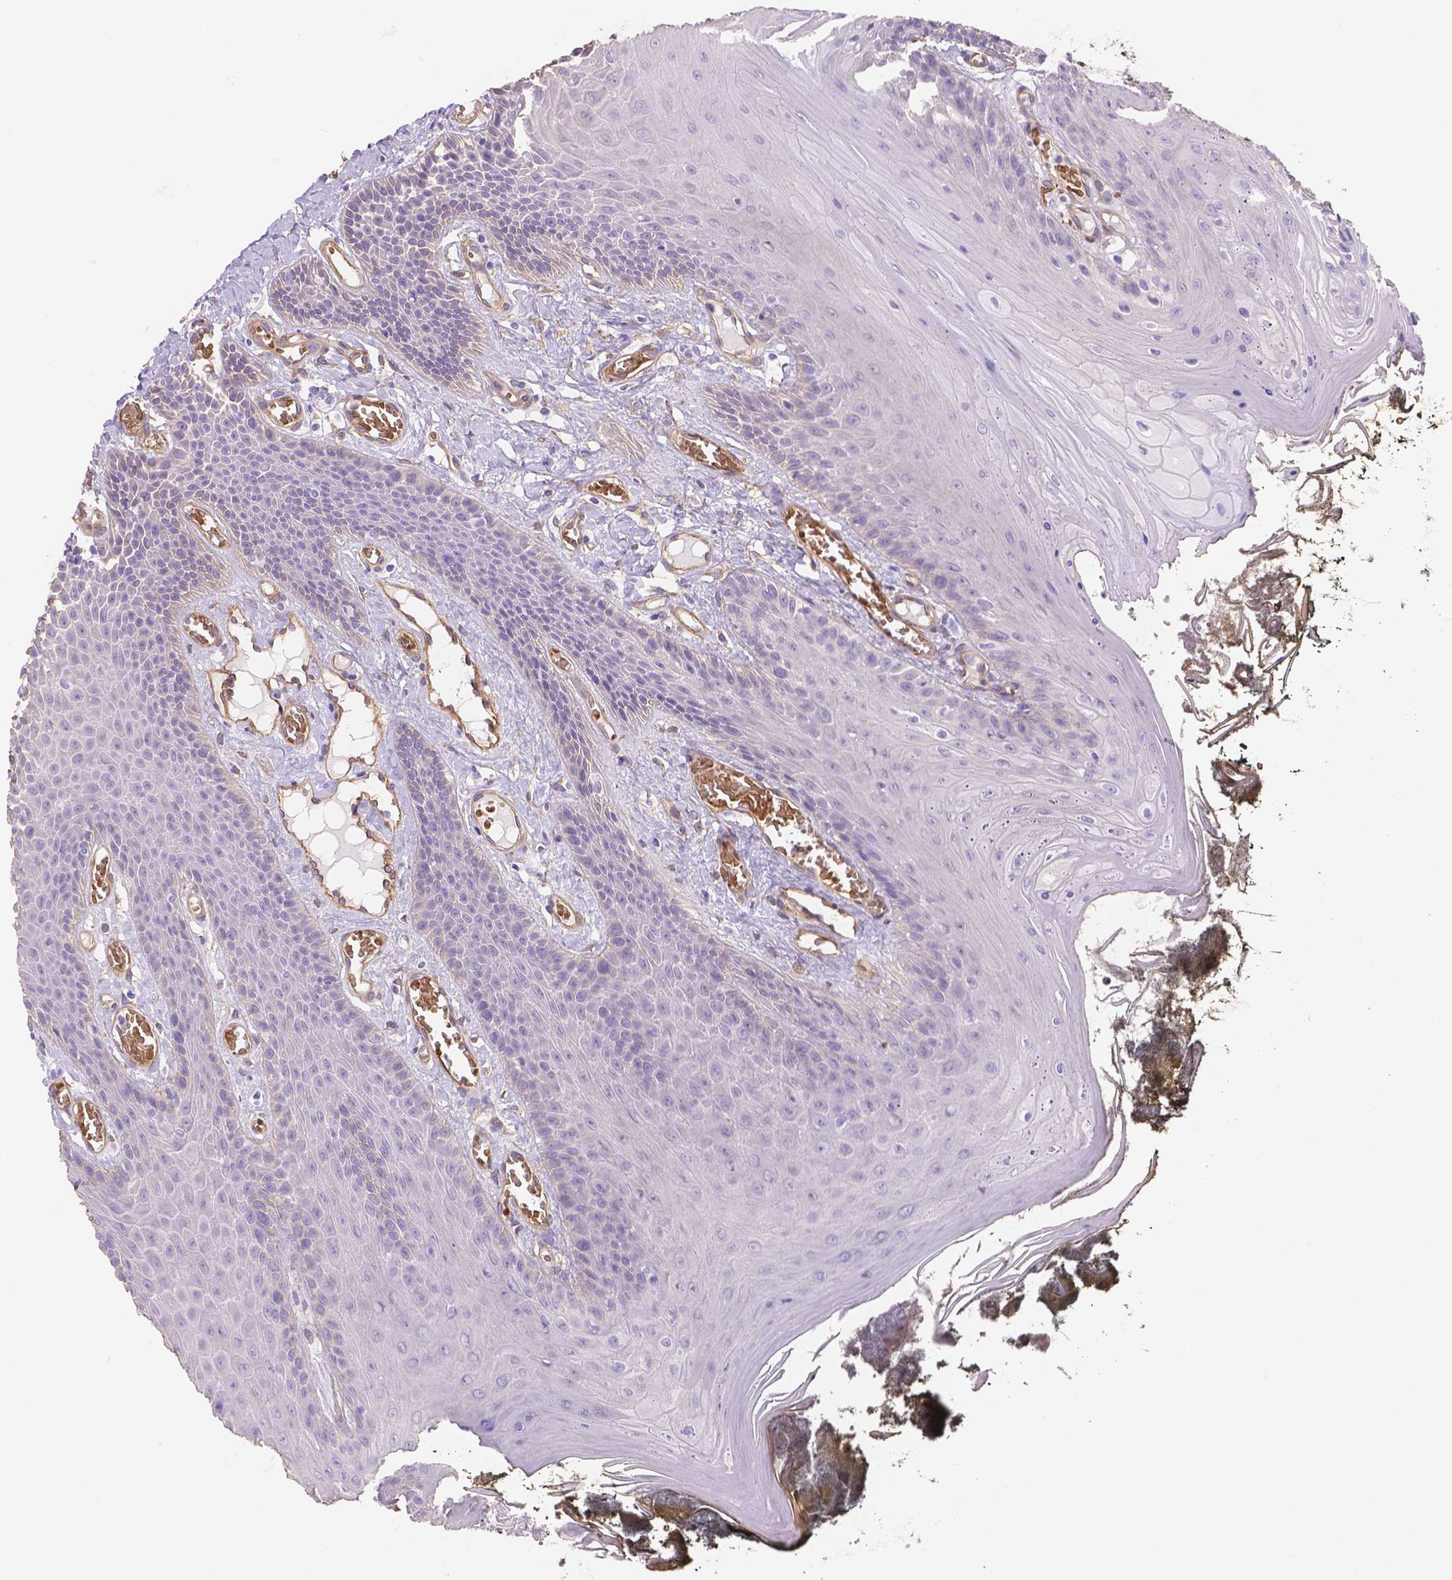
{"staining": {"intensity": "negative", "quantity": "none", "location": "none"}, "tissue": "oral mucosa", "cell_type": "Squamous epithelial cells", "image_type": "normal", "snomed": [{"axis": "morphology", "description": "Normal tissue, NOS"}, {"axis": "topography", "description": "Oral tissue"}], "caption": "Human oral mucosa stained for a protein using IHC reveals no staining in squamous epithelial cells.", "gene": "SLC40A1", "patient": {"sex": "male", "age": 9}}